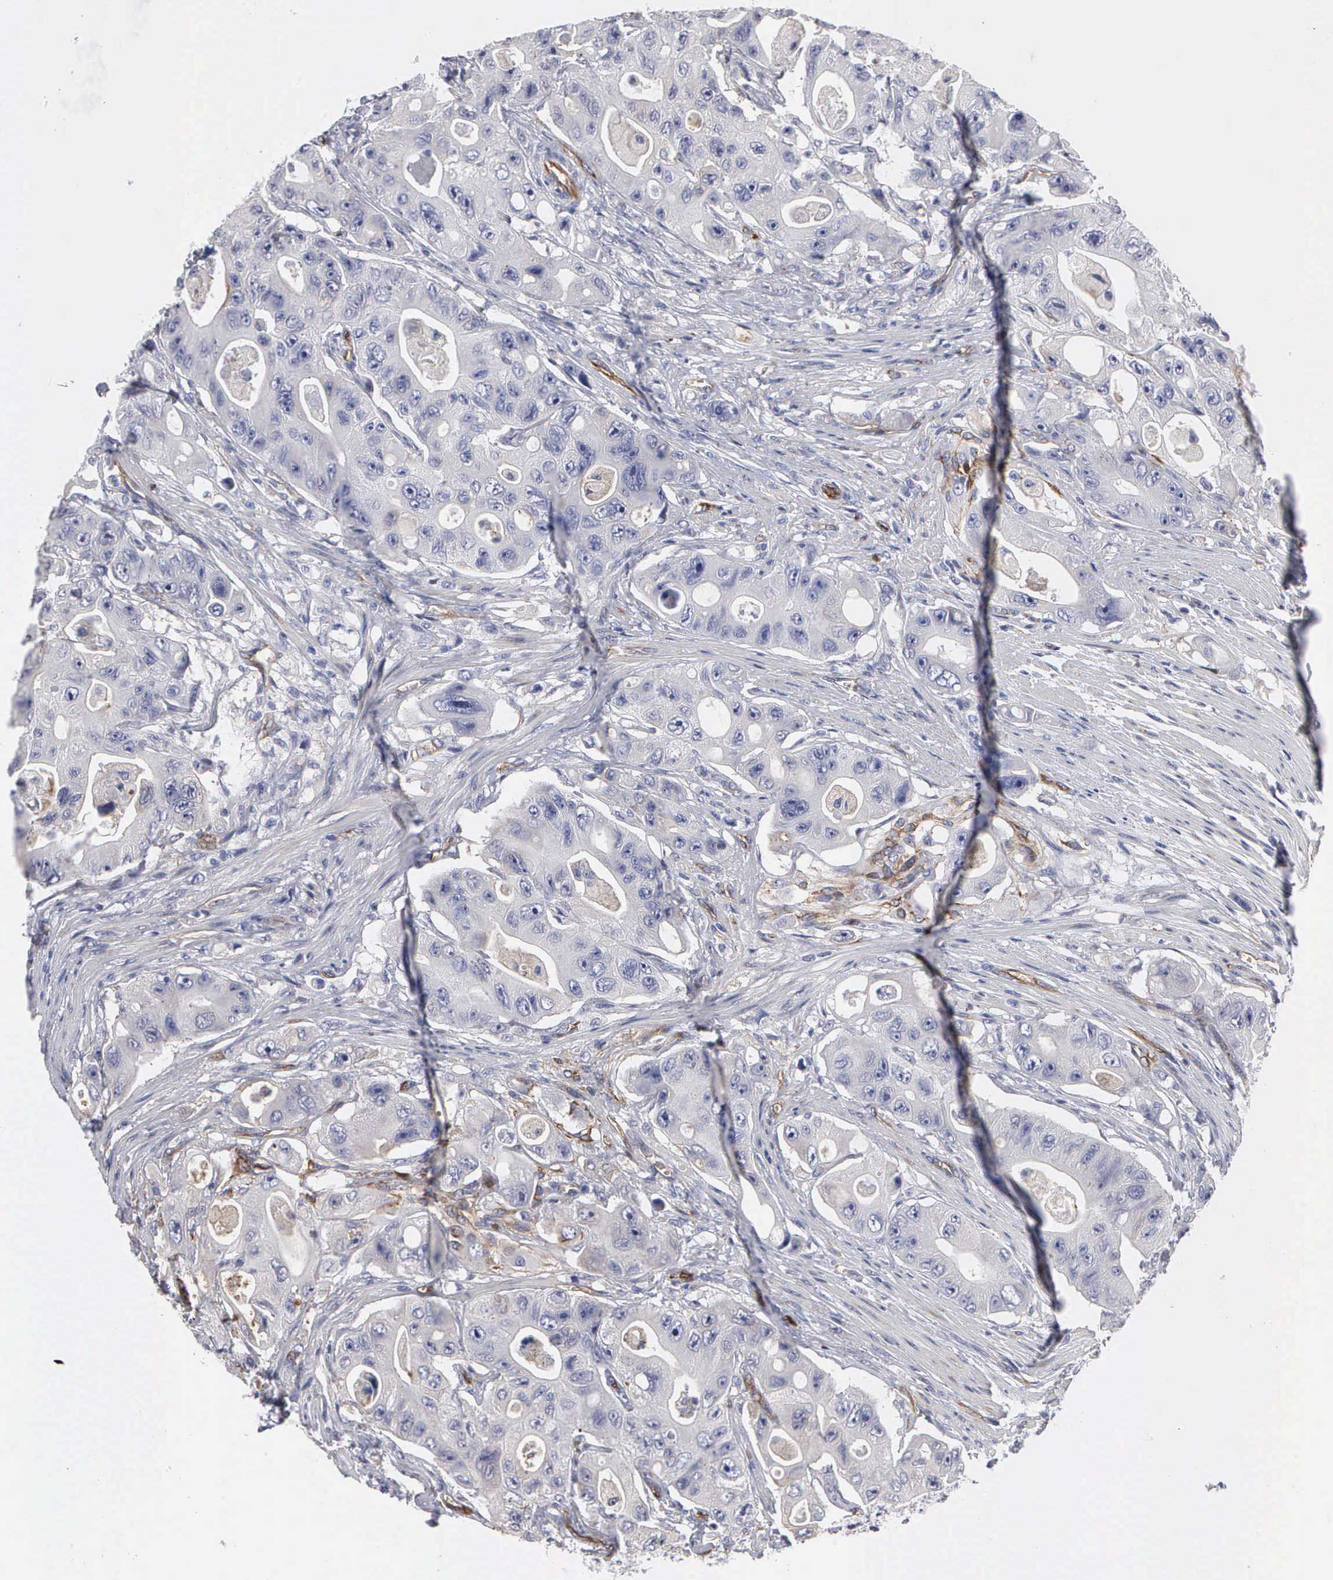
{"staining": {"intensity": "weak", "quantity": "<25%", "location": "cytoplasmic/membranous"}, "tissue": "colorectal cancer", "cell_type": "Tumor cells", "image_type": "cancer", "snomed": [{"axis": "morphology", "description": "Adenocarcinoma, NOS"}, {"axis": "topography", "description": "Colon"}], "caption": "Colorectal cancer (adenocarcinoma) was stained to show a protein in brown. There is no significant positivity in tumor cells.", "gene": "RDX", "patient": {"sex": "female", "age": 46}}